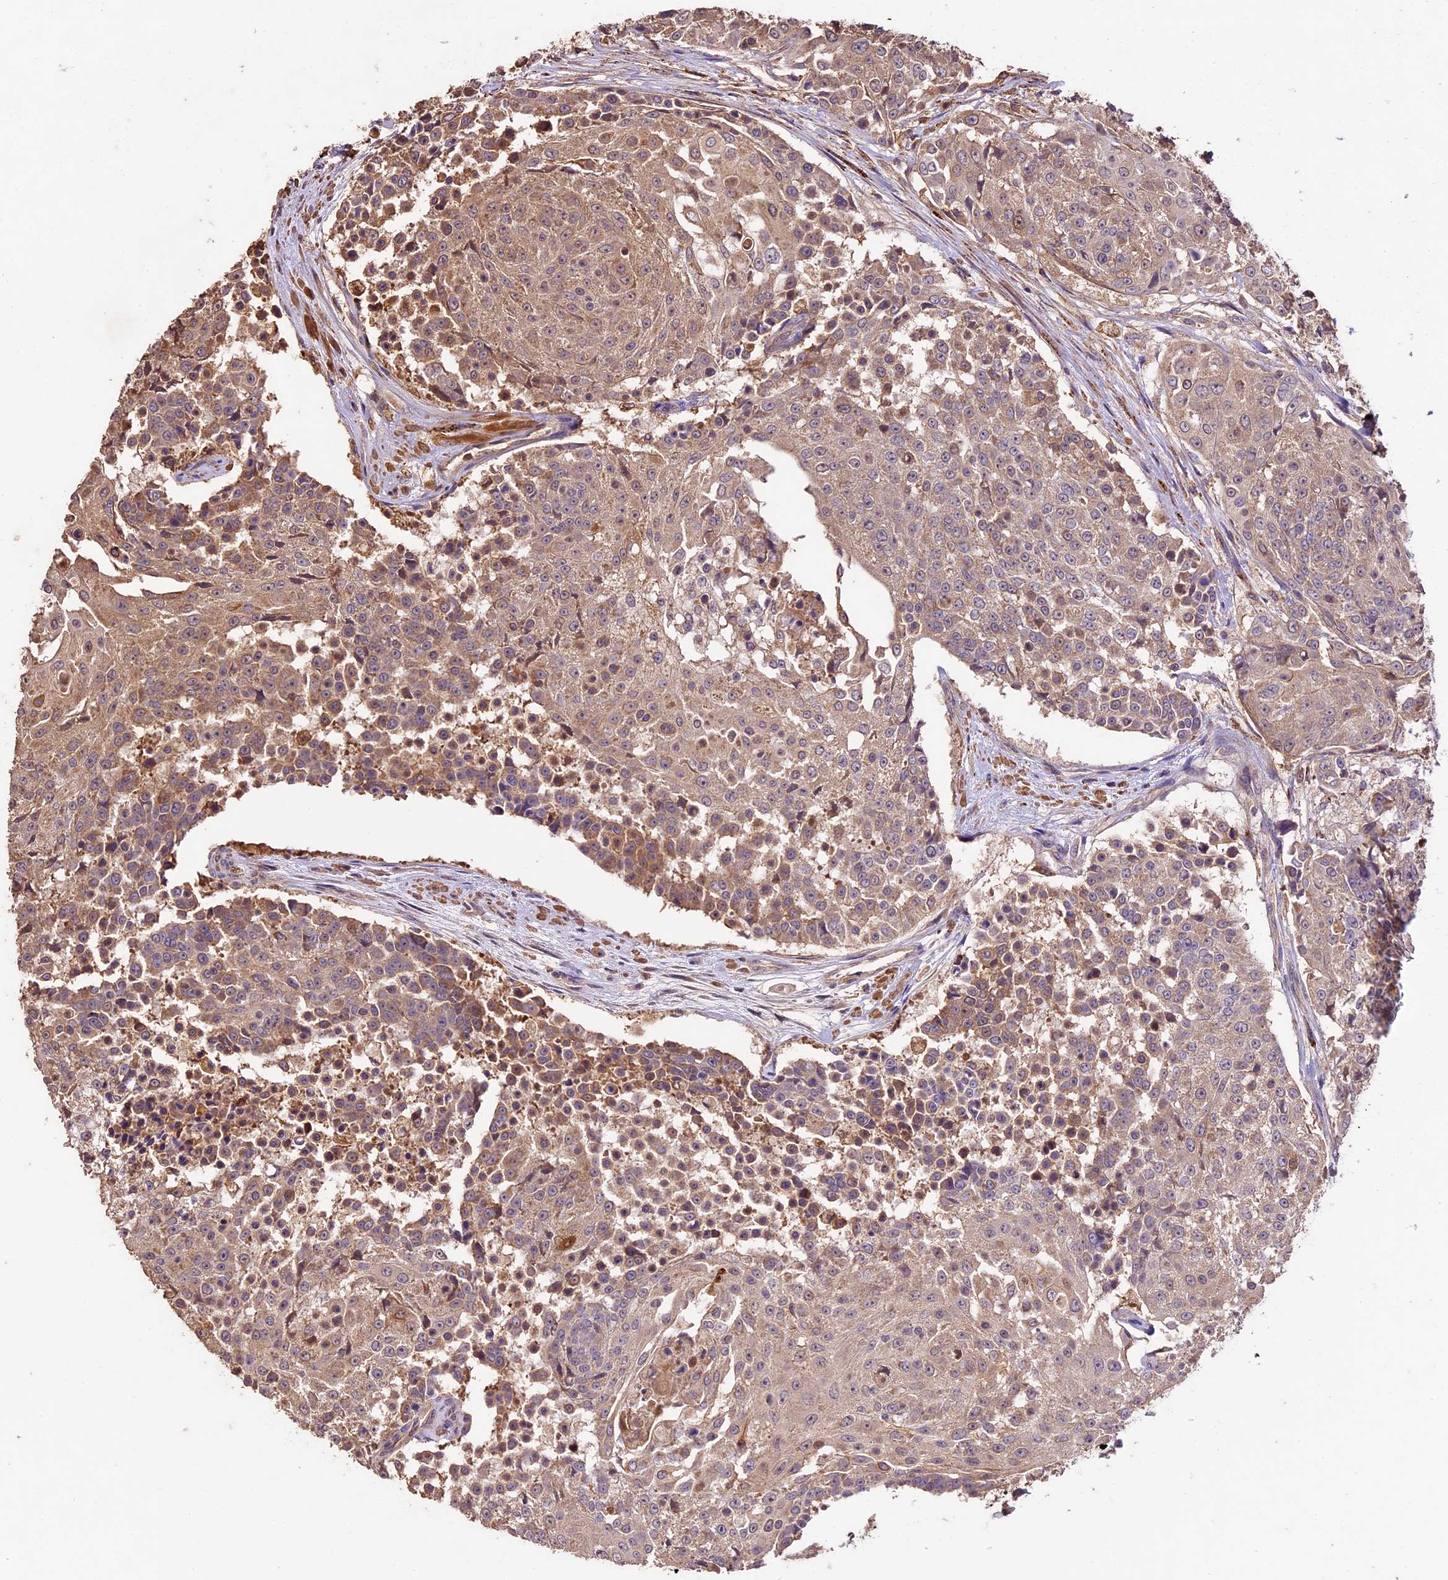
{"staining": {"intensity": "moderate", "quantity": "25%-75%", "location": "cytoplasmic/membranous"}, "tissue": "urothelial cancer", "cell_type": "Tumor cells", "image_type": "cancer", "snomed": [{"axis": "morphology", "description": "Urothelial carcinoma, High grade"}, {"axis": "topography", "description": "Urinary bladder"}], "caption": "Moderate cytoplasmic/membranous expression is present in about 25%-75% of tumor cells in high-grade urothelial carcinoma.", "gene": "CRLF1", "patient": {"sex": "female", "age": 63}}